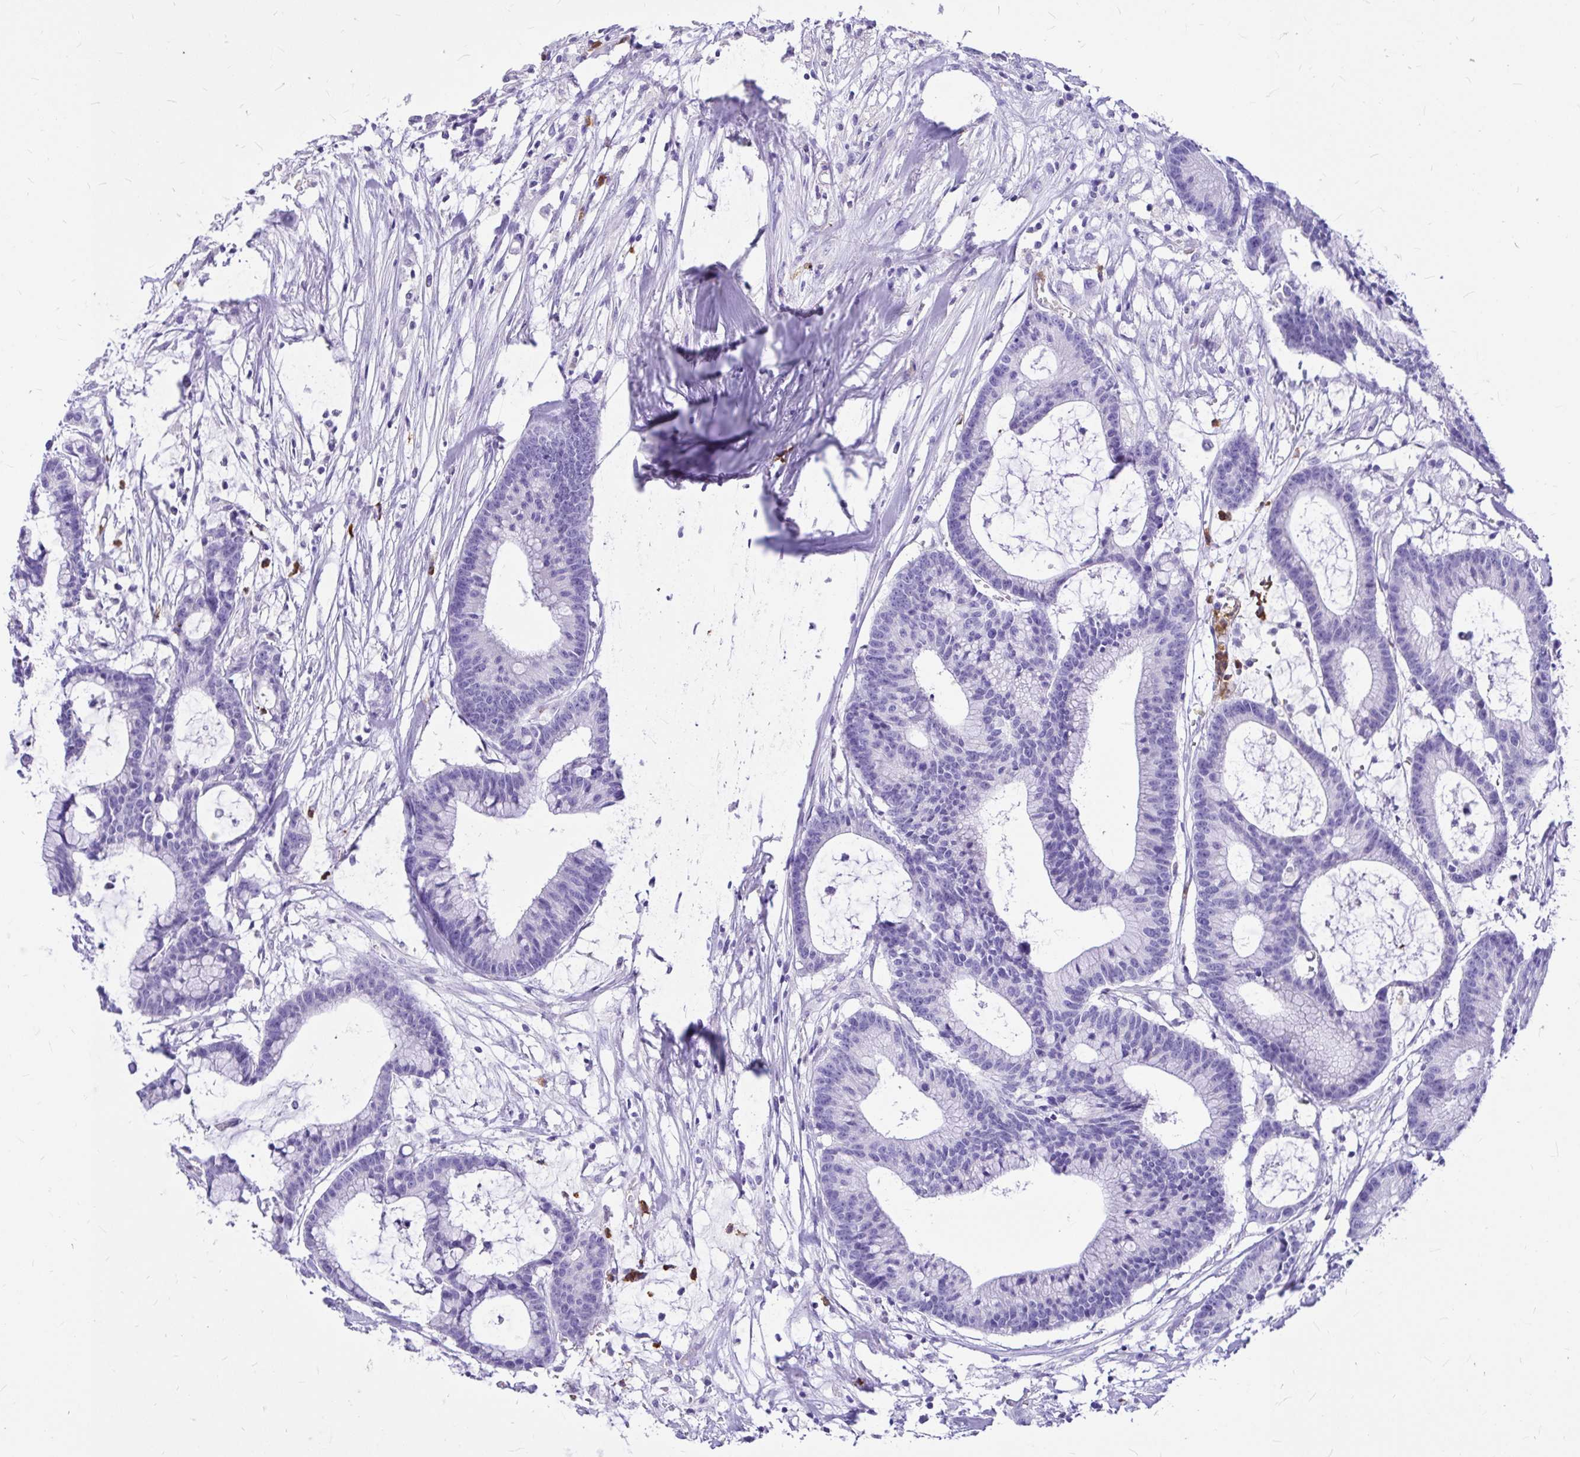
{"staining": {"intensity": "negative", "quantity": "none", "location": "none"}, "tissue": "colorectal cancer", "cell_type": "Tumor cells", "image_type": "cancer", "snomed": [{"axis": "morphology", "description": "Adenocarcinoma, NOS"}, {"axis": "topography", "description": "Colon"}], "caption": "Immunohistochemical staining of adenocarcinoma (colorectal) demonstrates no significant positivity in tumor cells.", "gene": "CLEC1B", "patient": {"sex": "female", "age": 78}}